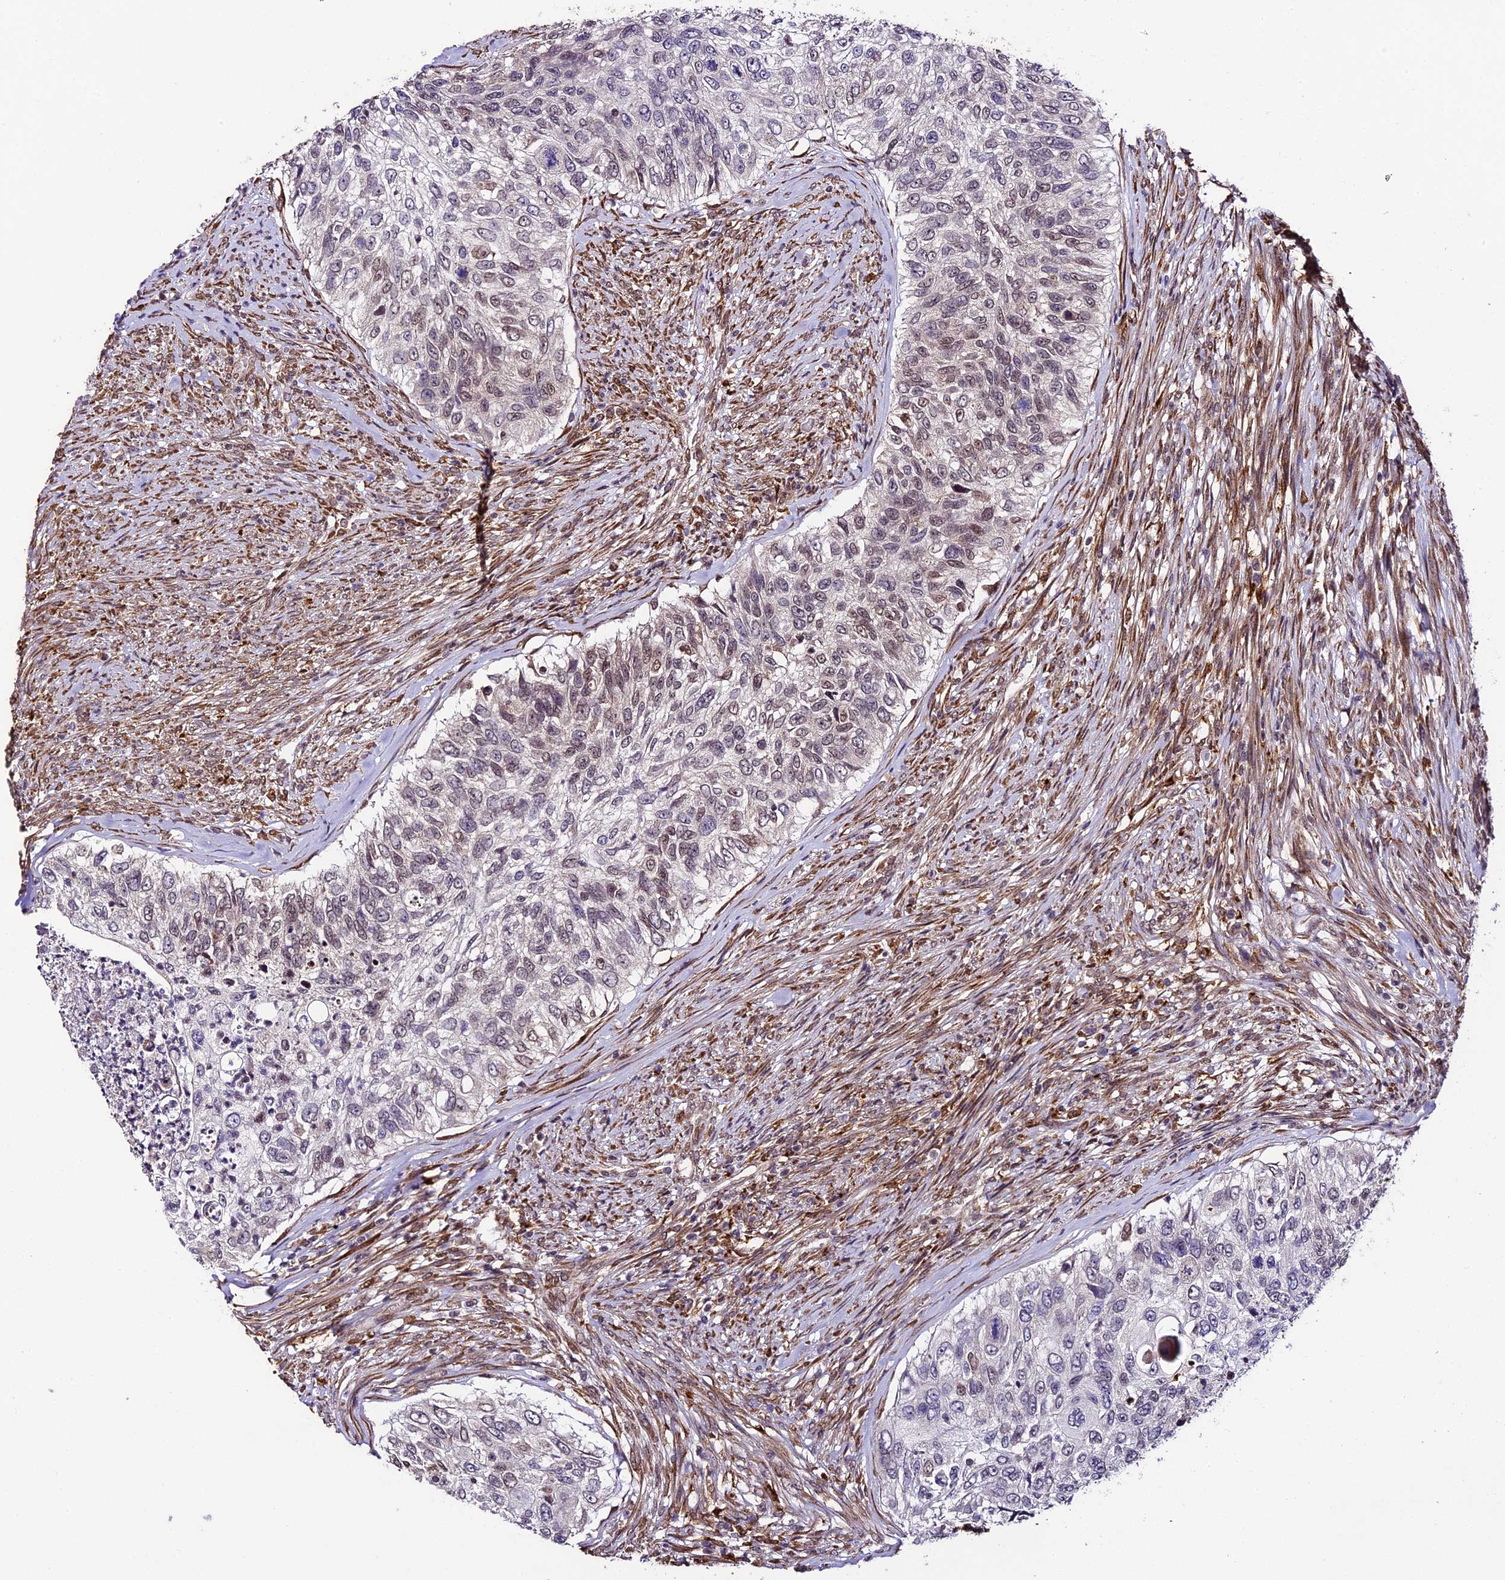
{"staining": {"intensity": "weak", "quantity": "<25%", "location": "nuclear"}, "tissue": "urothelial cancer", "cell_type": "Tumor cells", "image_type": "cancer", "snomed": [{"axis": "morphology", "description": "Urothelial carcinoma, High grade"}, {"axis": "topography", "description": "Urinary bladder"}], "caption": "Tumor cells show no significant protein expression in urothelial carcinoma (high-grade).", "gene": "TRIM22", "patient": {"sex": "female", "age": 60}}